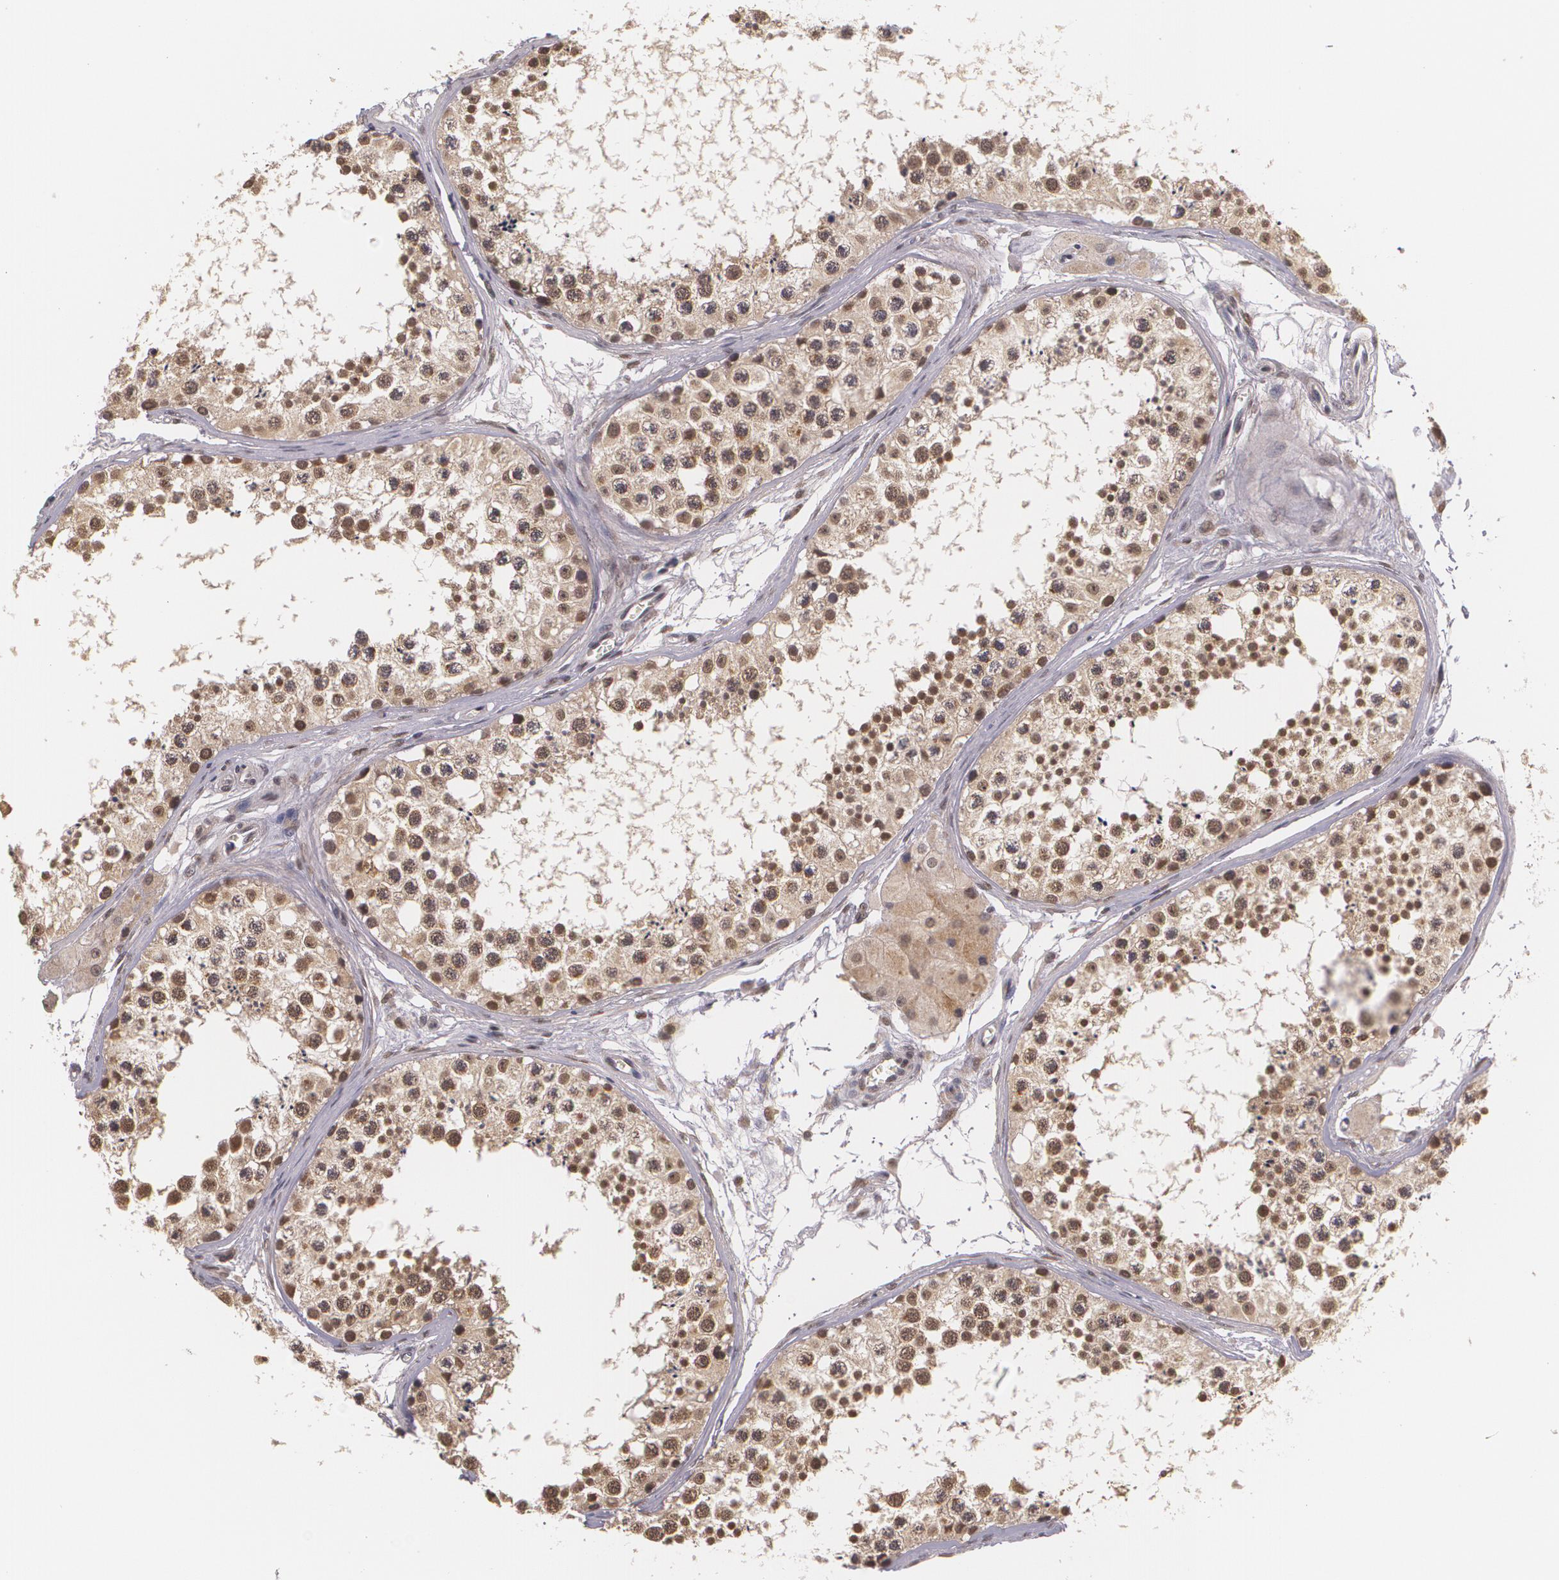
{"staining": {"intensity": "strong", "quantity": ">75%", "location": "cytoplasmic/membranous,nuclear"}, "tissue": "testis", "cell_type": "Cells in seminiferous ducts", "image_type": "normal", "snomed": [{"axis": "morphology", "description": "Normal tissue, NOS"}, {"axis": "topography", "description": "Testis"}], "caption": "The image exhibits staining of unremarkable testis, revealing strong cytoplasmic/membranous,nuclear protein staining (brown color) within cells in seminiferous ducts.", "gene": "ALX1", "patient": {"sex": "male", "age": 57}}